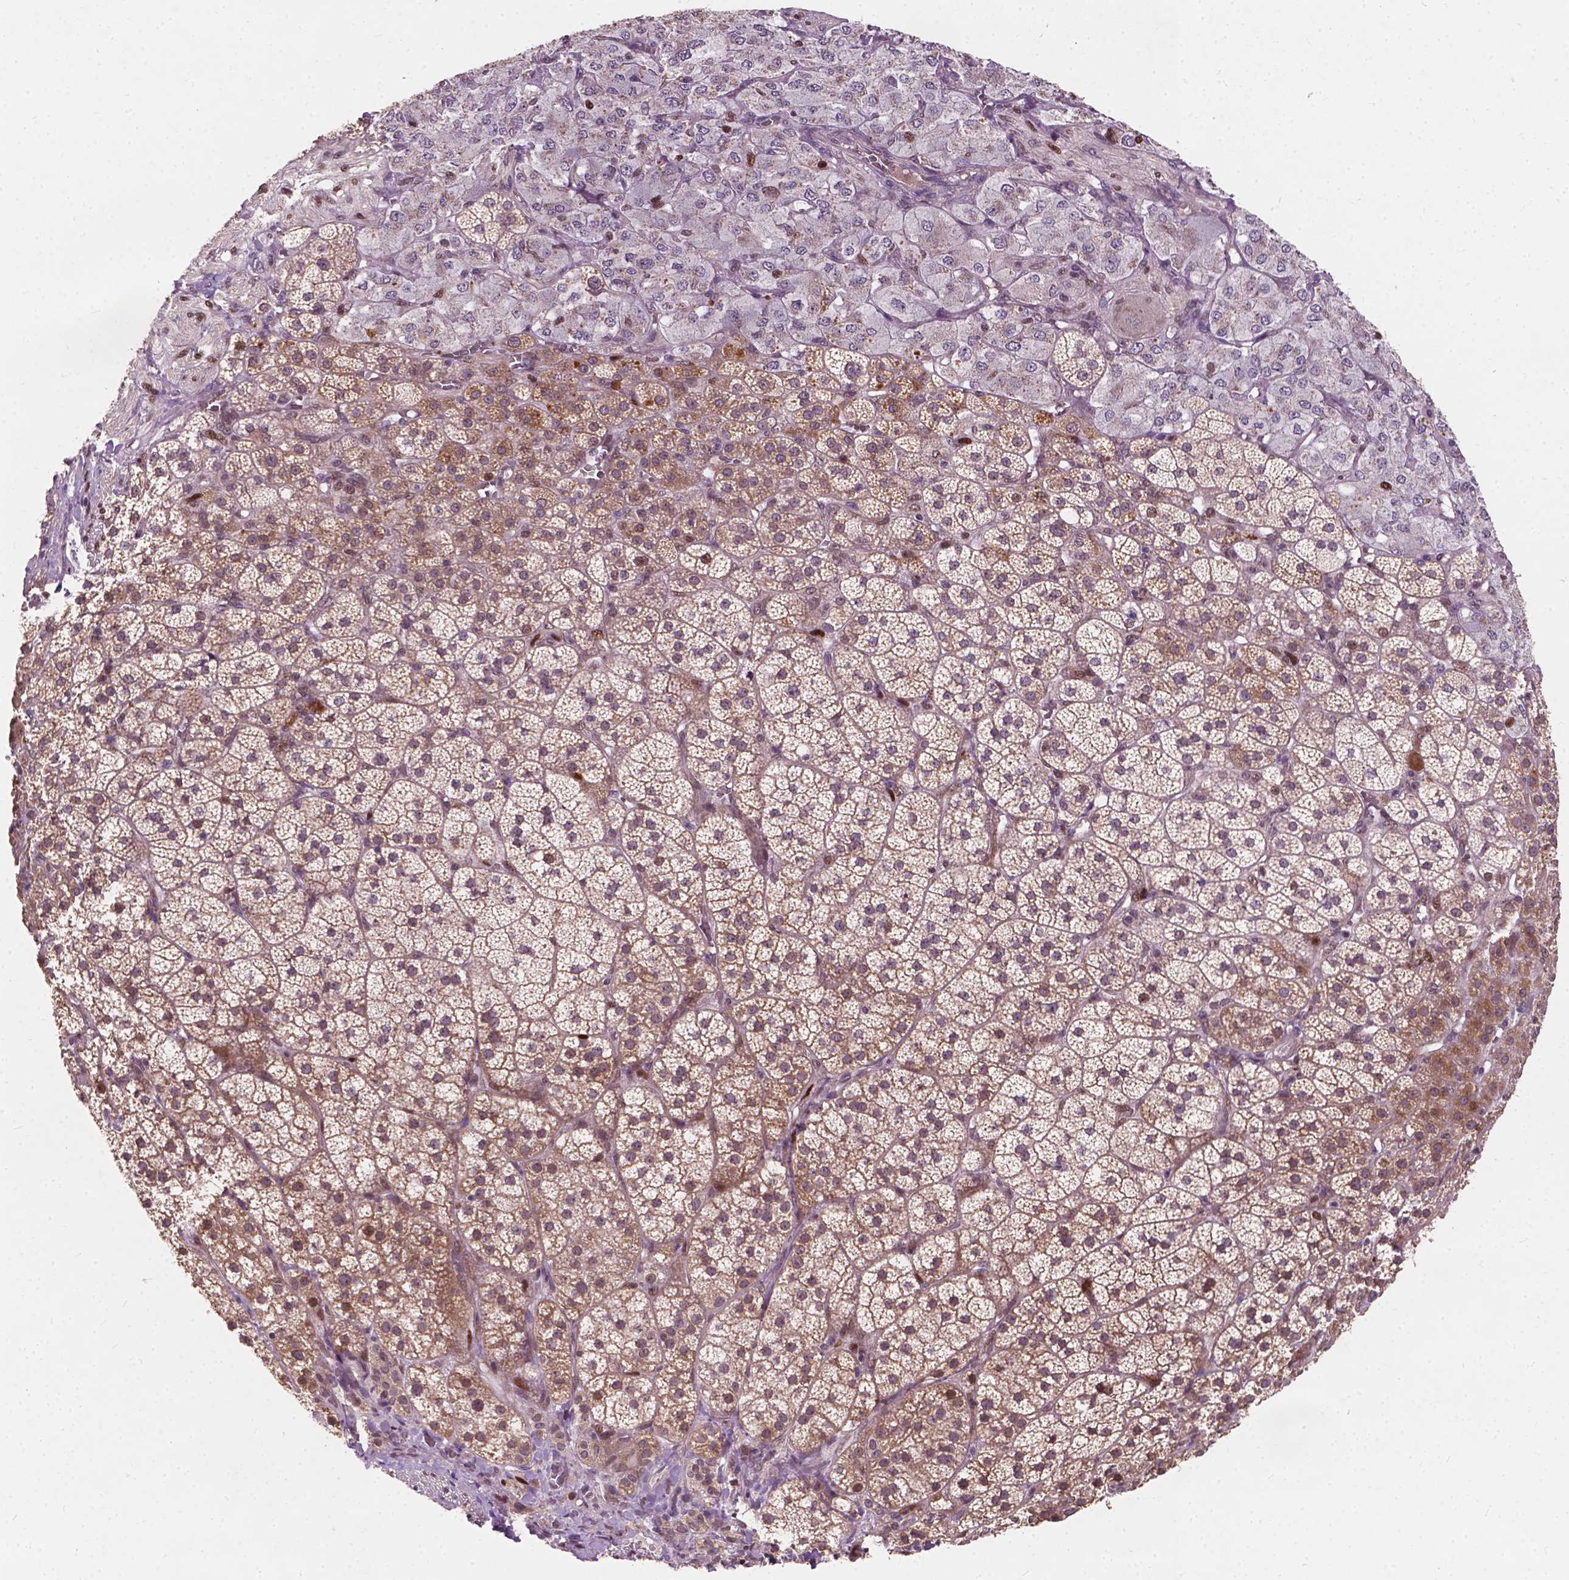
{"staining": {"intensity": "moderate", "quantity": ">75%", "location": "cytoplasmic/membranous"}, "tissue": "adrenal gland", "cell_type": "Glandular cells", "image_type": "normal", "snomed": [{"axis": "morphology", "description": "Normal tissue, NOS"}, {"axis": "topography", "description": "Adrenal gland"}], "caption": "Glandular cells exhibit medium levels of moderate cytoplasmic/membranous expression in approximately >75% of cells in normal adrenal gland. The protein of interest is shown in brown color, while the nuclei are stained blue.", "gene": "DUSP16", "patient": {"sex": "female", "age": 60}}